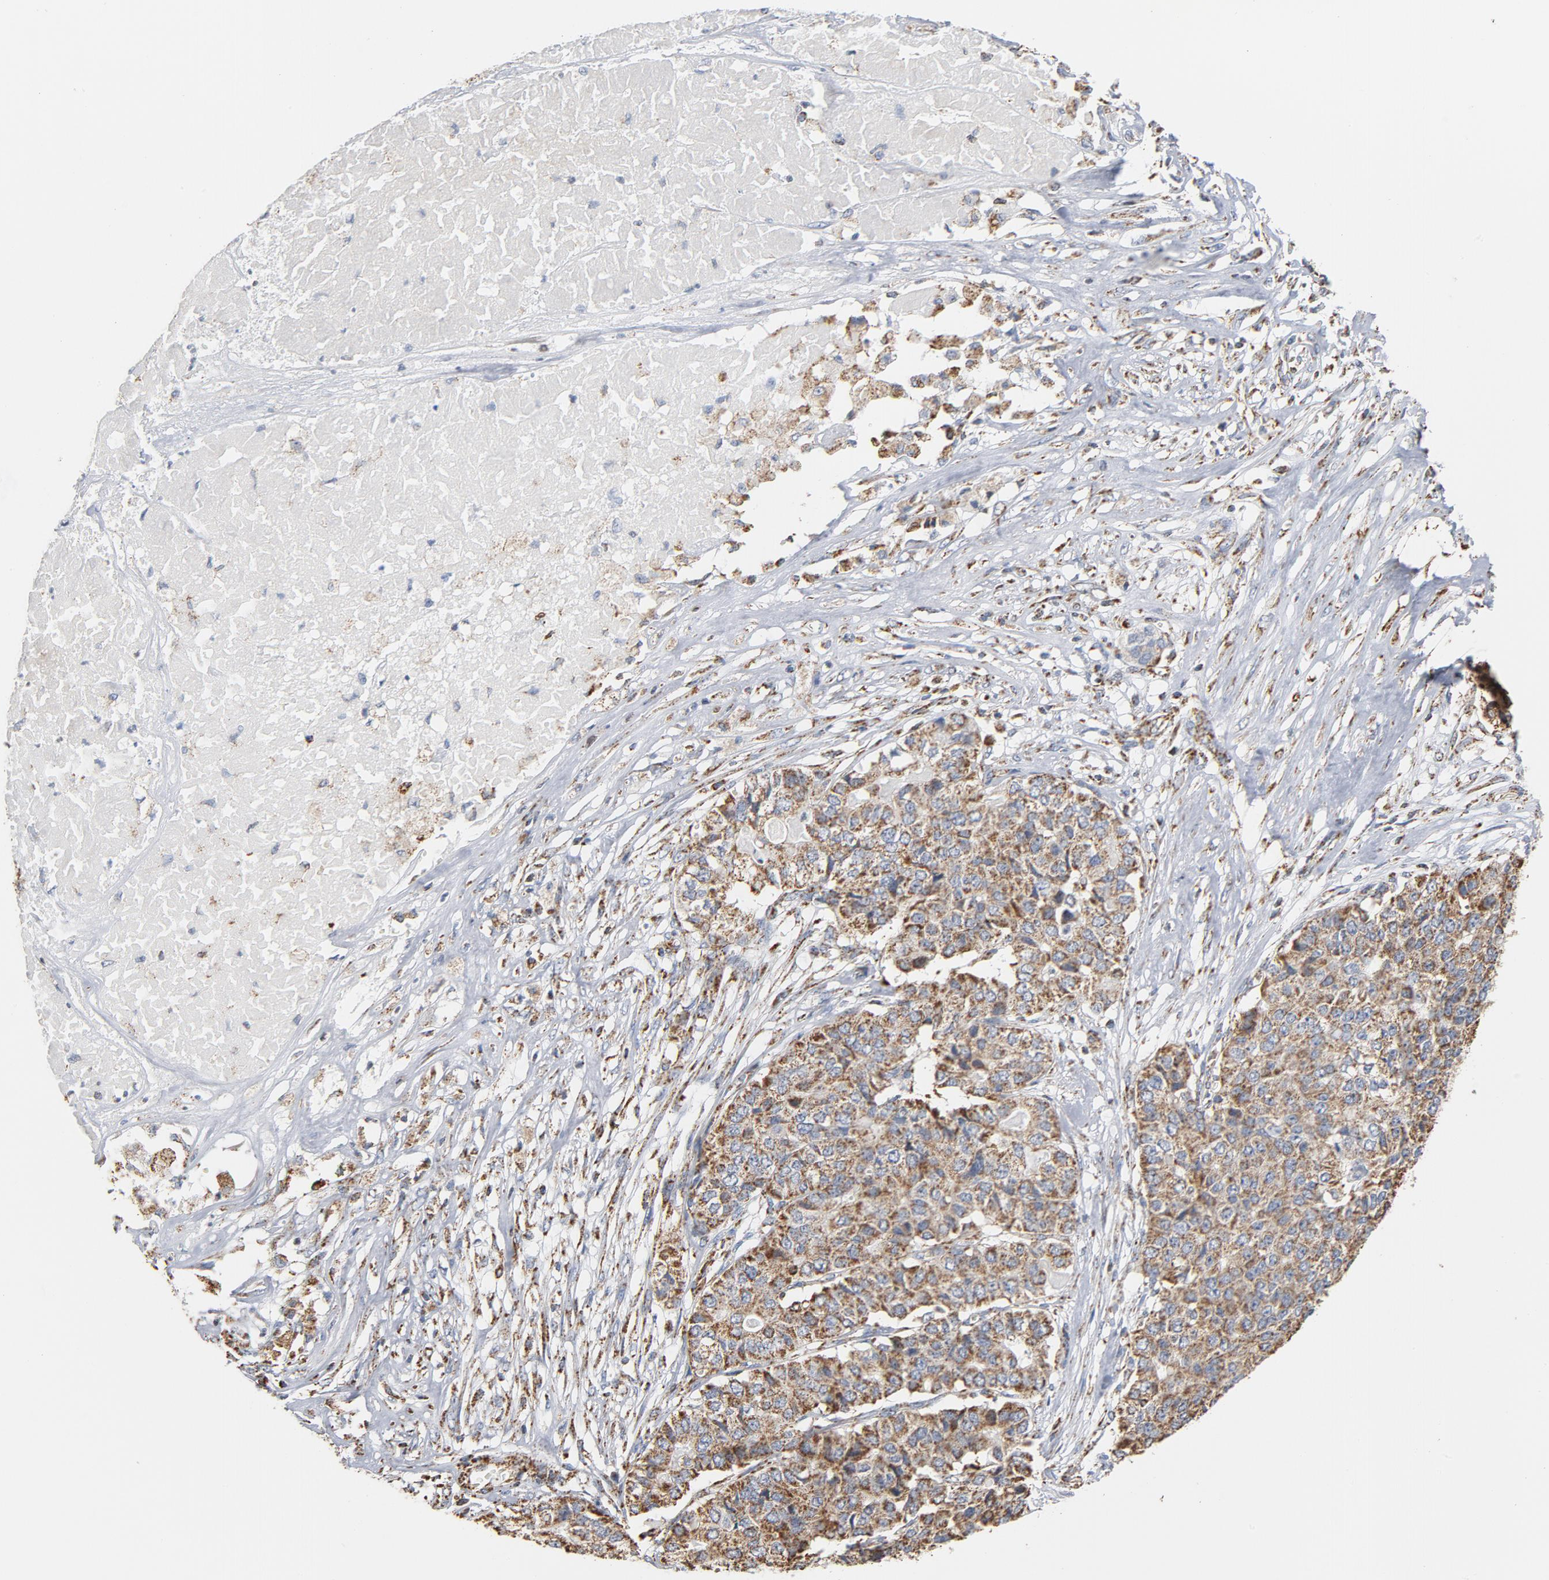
{"staining": {"intensity": "moderate", "quantity": ">75%", "location": "cytoplasmic/membranous"}, "tissue": "pancreatic cancer", "cell_type": "Tumor cells", "image_type": "cancer", "snomed": [{"axis": "morphology", "description": "Adenocarcinoma, NOS"}, {"axis": "topography", "description": "Pancreas"}], "caption": "Immunohistochemical staining of adenocarcinoma (pancreatic) shows moderate cytoplasmic/membranous protein expression in about >75% of tumor cells.", "gene": "NDUFS4", "patient": {"sex": "male", "age": 50}}